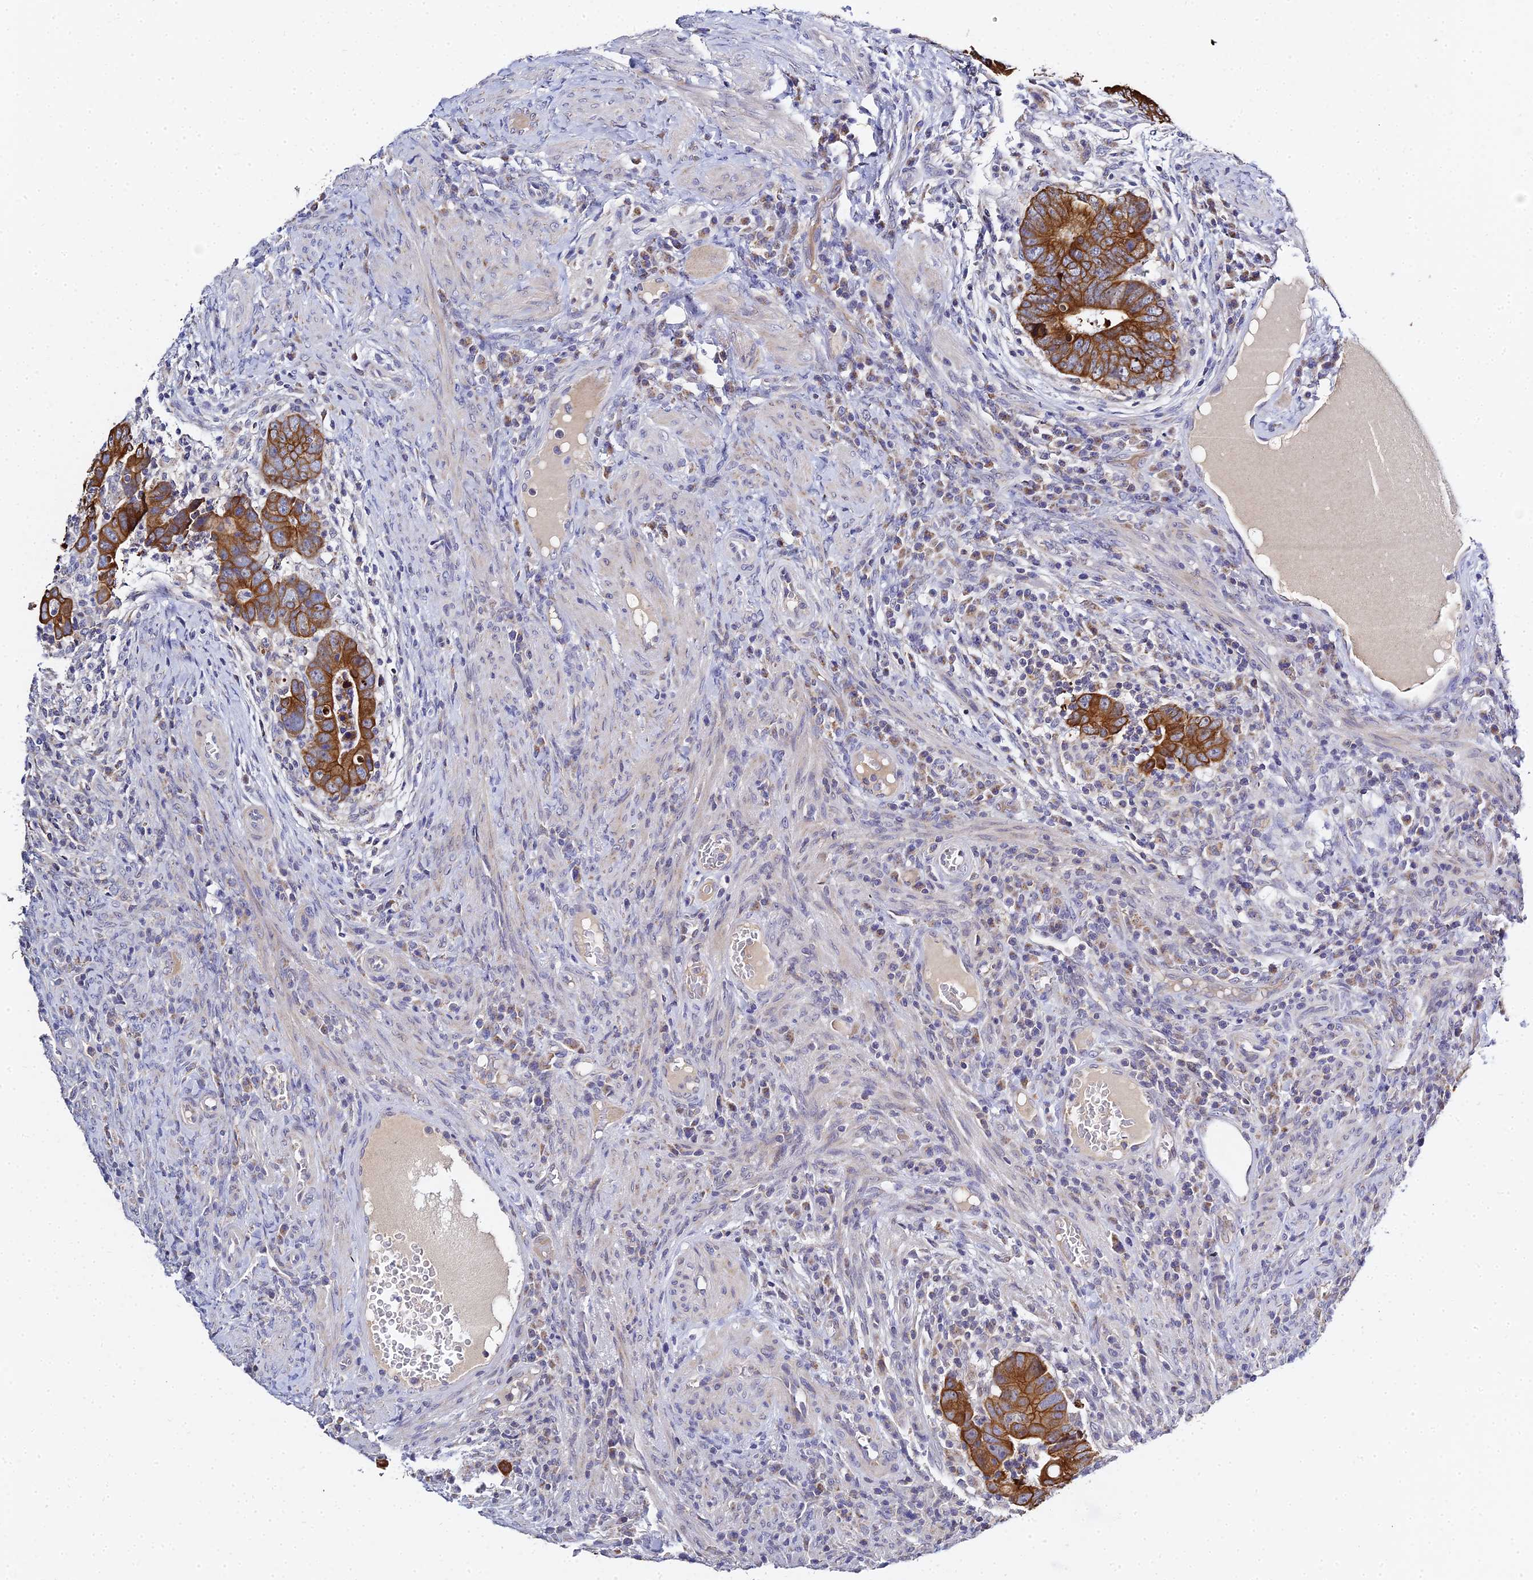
{"staining": {"intensity": "strong", "quantity": ">75%", "location": "cytoplasmic/membranous"}, "tissue": "colorectal cancer", "cell_type": "Tumor cells", "image_type": "cancer", "snomed": [{"axis": "morphology", "description": "Normal tissue, NOS"}, {"axis": "morphology", "description": "Adenocarcinoma, NOS"}, {"axis": "topography", "description": "Rectum"}], "caption": "Human colorectal cancer stained with a protein marker displays strong staining in tumor cells.", "gene": "ZXDA", "patient": {"sex": "female", "age": 65}}